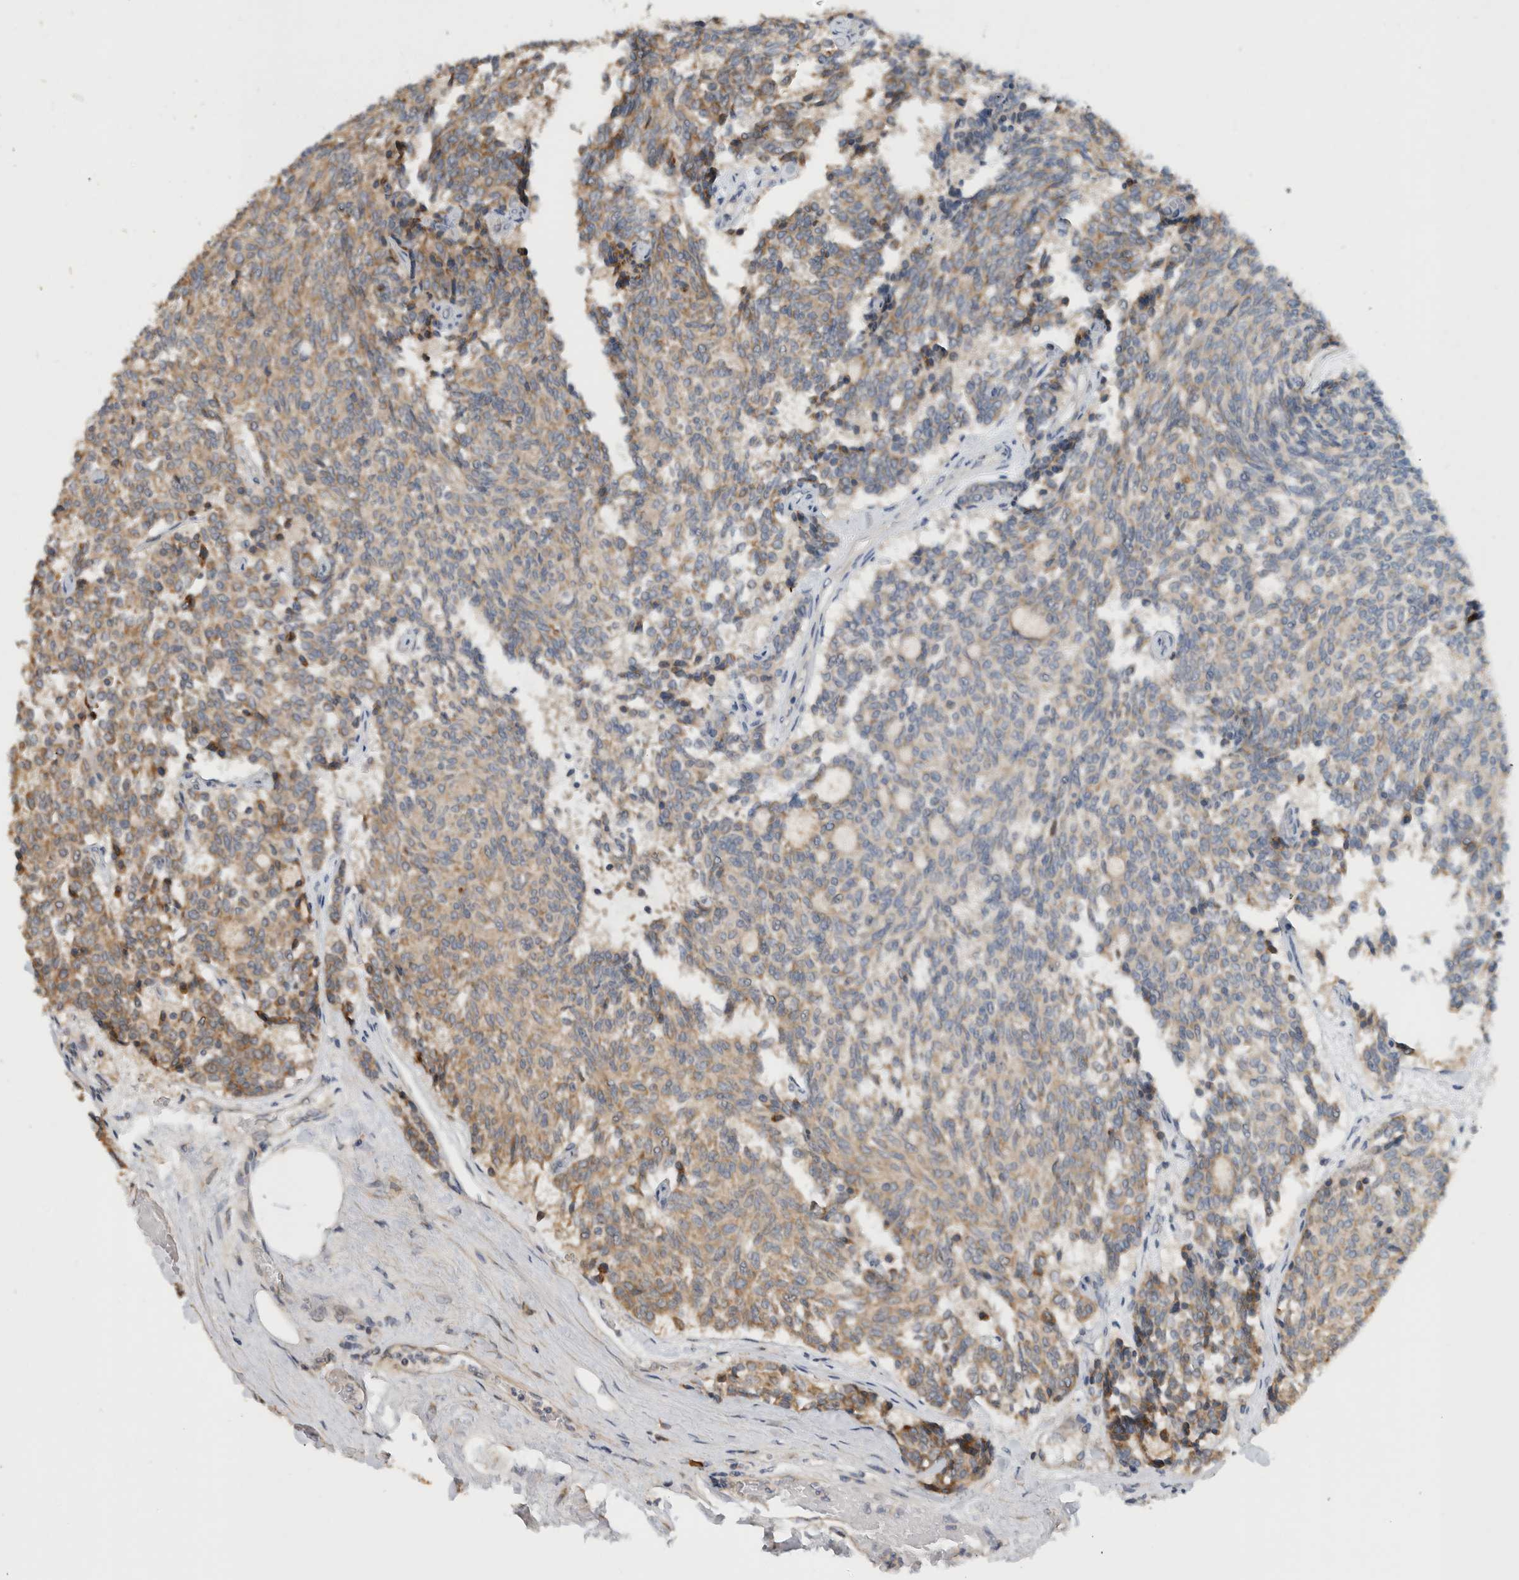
{"staining": {"intensity": "moderate", "quantity": "25%-75%", "location": "cytoplasmic/membranous"}, "tissue": "carcinoid", "cell_type": "Tumor cells", "image_type": "cancer", "snomed": [{"axis": "morphology", "description": "Carcinoid, malignant, NOS"}, {"axis": "topography", "description": "Pancreas"}], "caption": "A high-resolution photomicrograph shows IHC staining of carcinoid, which demonstrates moderate cytoplasmic/membranous expression in about 25%-75% of tumor cells. (IHC, brightfield microscopy, high magnification).", "gene": "PCDHB15", "patient": {"sex": "female", "age": 54}}